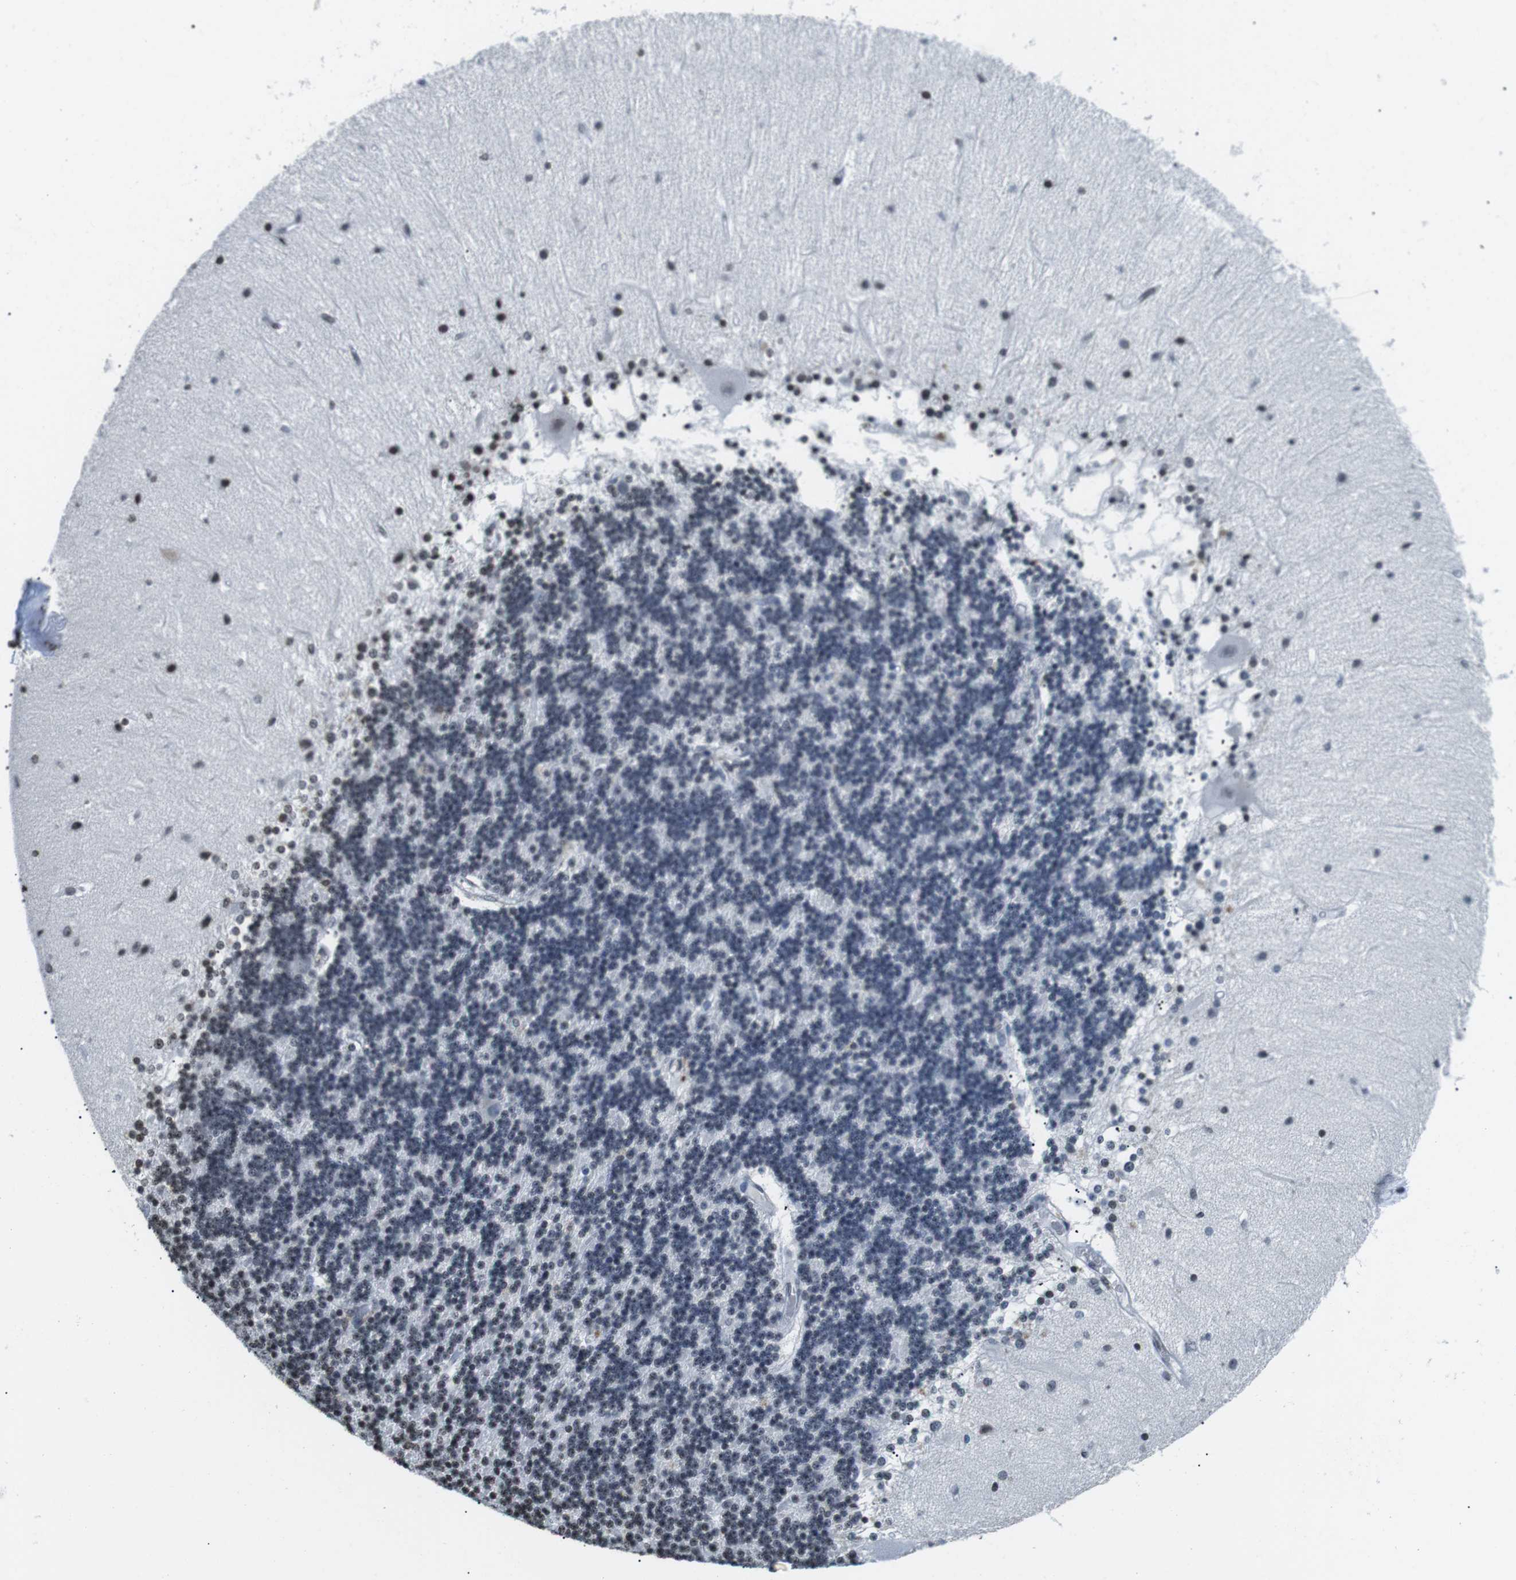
{"staining": {"intensity": "negative", "quantity": "none", "location": "none"}, "tissue": "cerebellum", "cell_type": "Cells in granular layer", "image_type": "normal", "snomed": [{"axis": "morphology", "description": "Normal tissue, NOS"}, {"axis": "topography", "description": "Cerebellum"}], "caption": "The micrograph demonstrates no significant positivity in cells in granular layer of cerebellum. (DAB (3,3'-diaminobenzidine) IHC with hematoxylin counter stain).", "gene": "E2F2", "patient": {"sex": "female", "age": 54}}